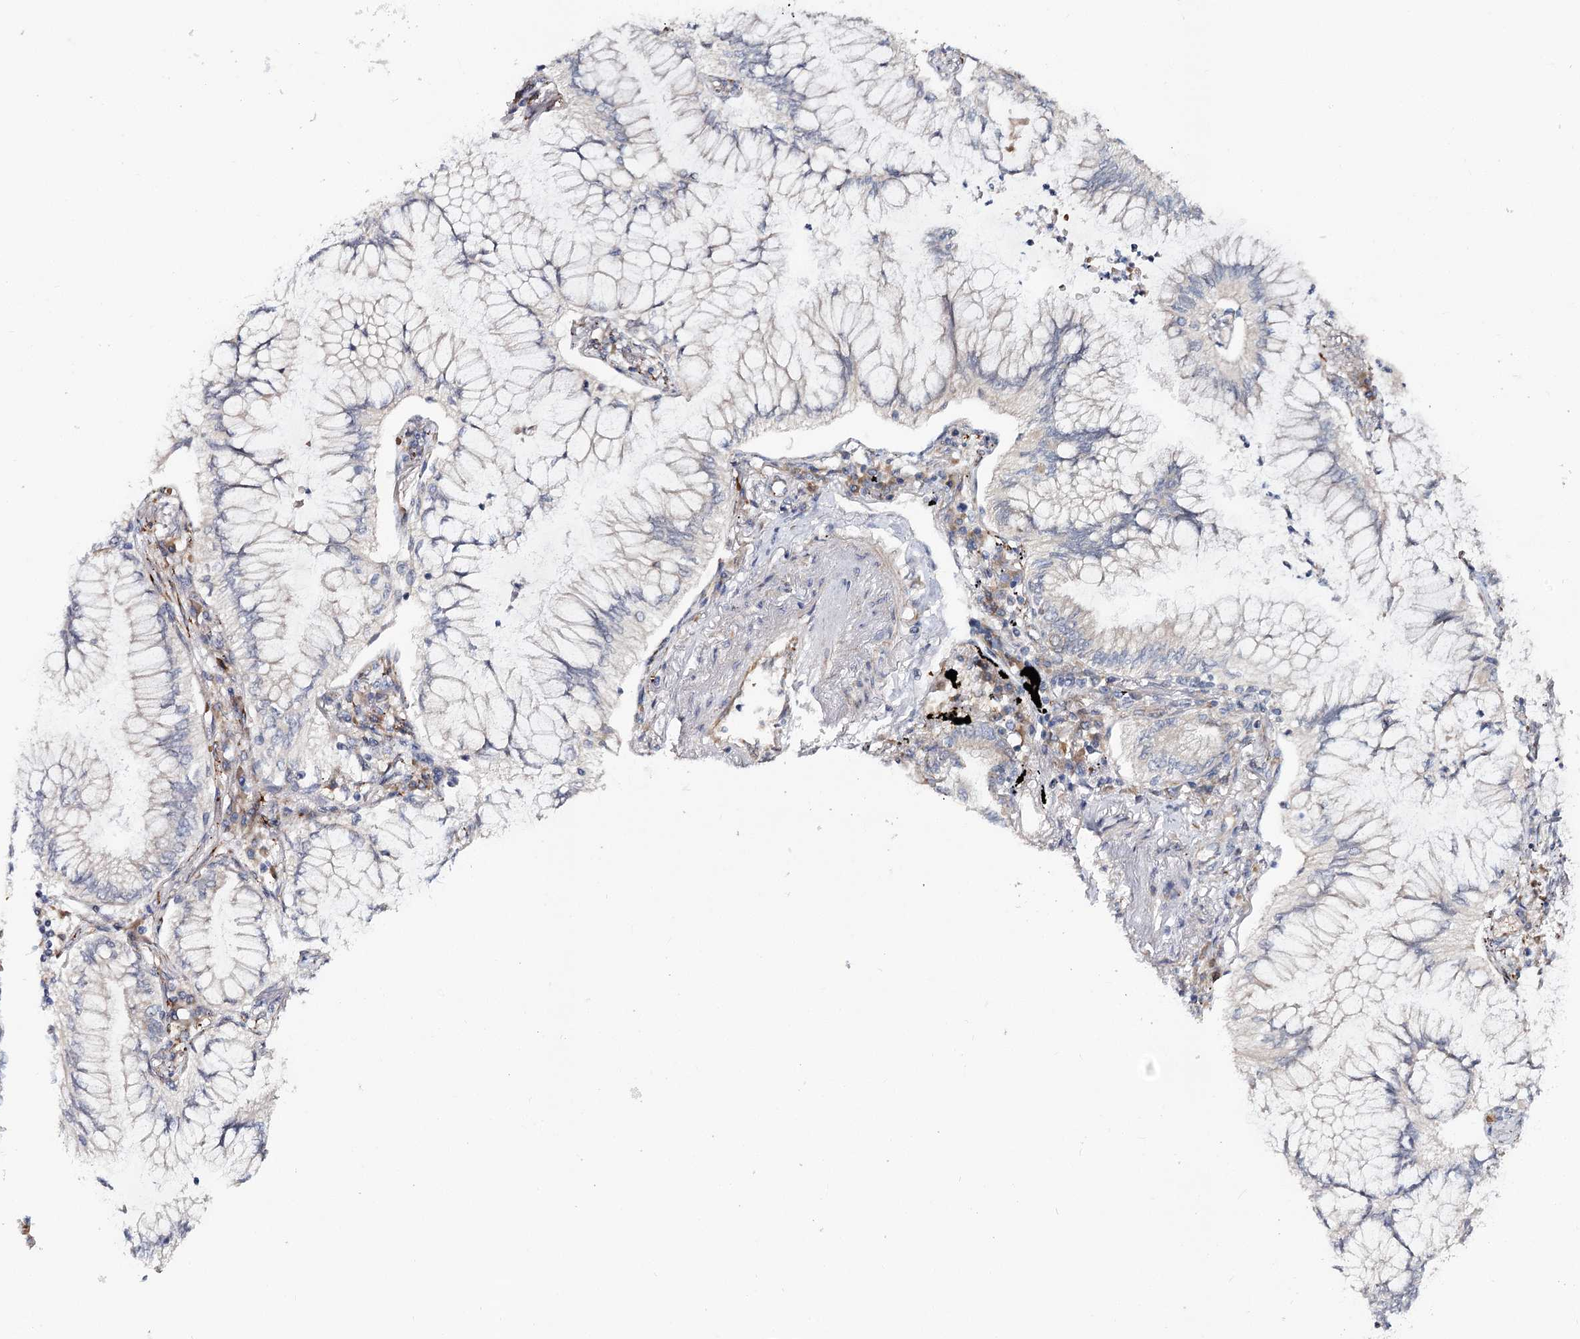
{"staining": {"intensity": "negative", "quantity": "none", "location": "none"}, "tissue": "lung cancer", "cell_type": "Tumor cells", "image_type": "cancer", "snomed": [{"axis": "morphology", "description": "Adenocarcinoma, NOS"}, {"axis": "topography", "description": "Lung"}], "caption": "The histopathology image displays no staining of tumor cells in adenocarcinoma (lung).", "gene": "CIB4", "patient": {"sex": "female", "age": 70}}